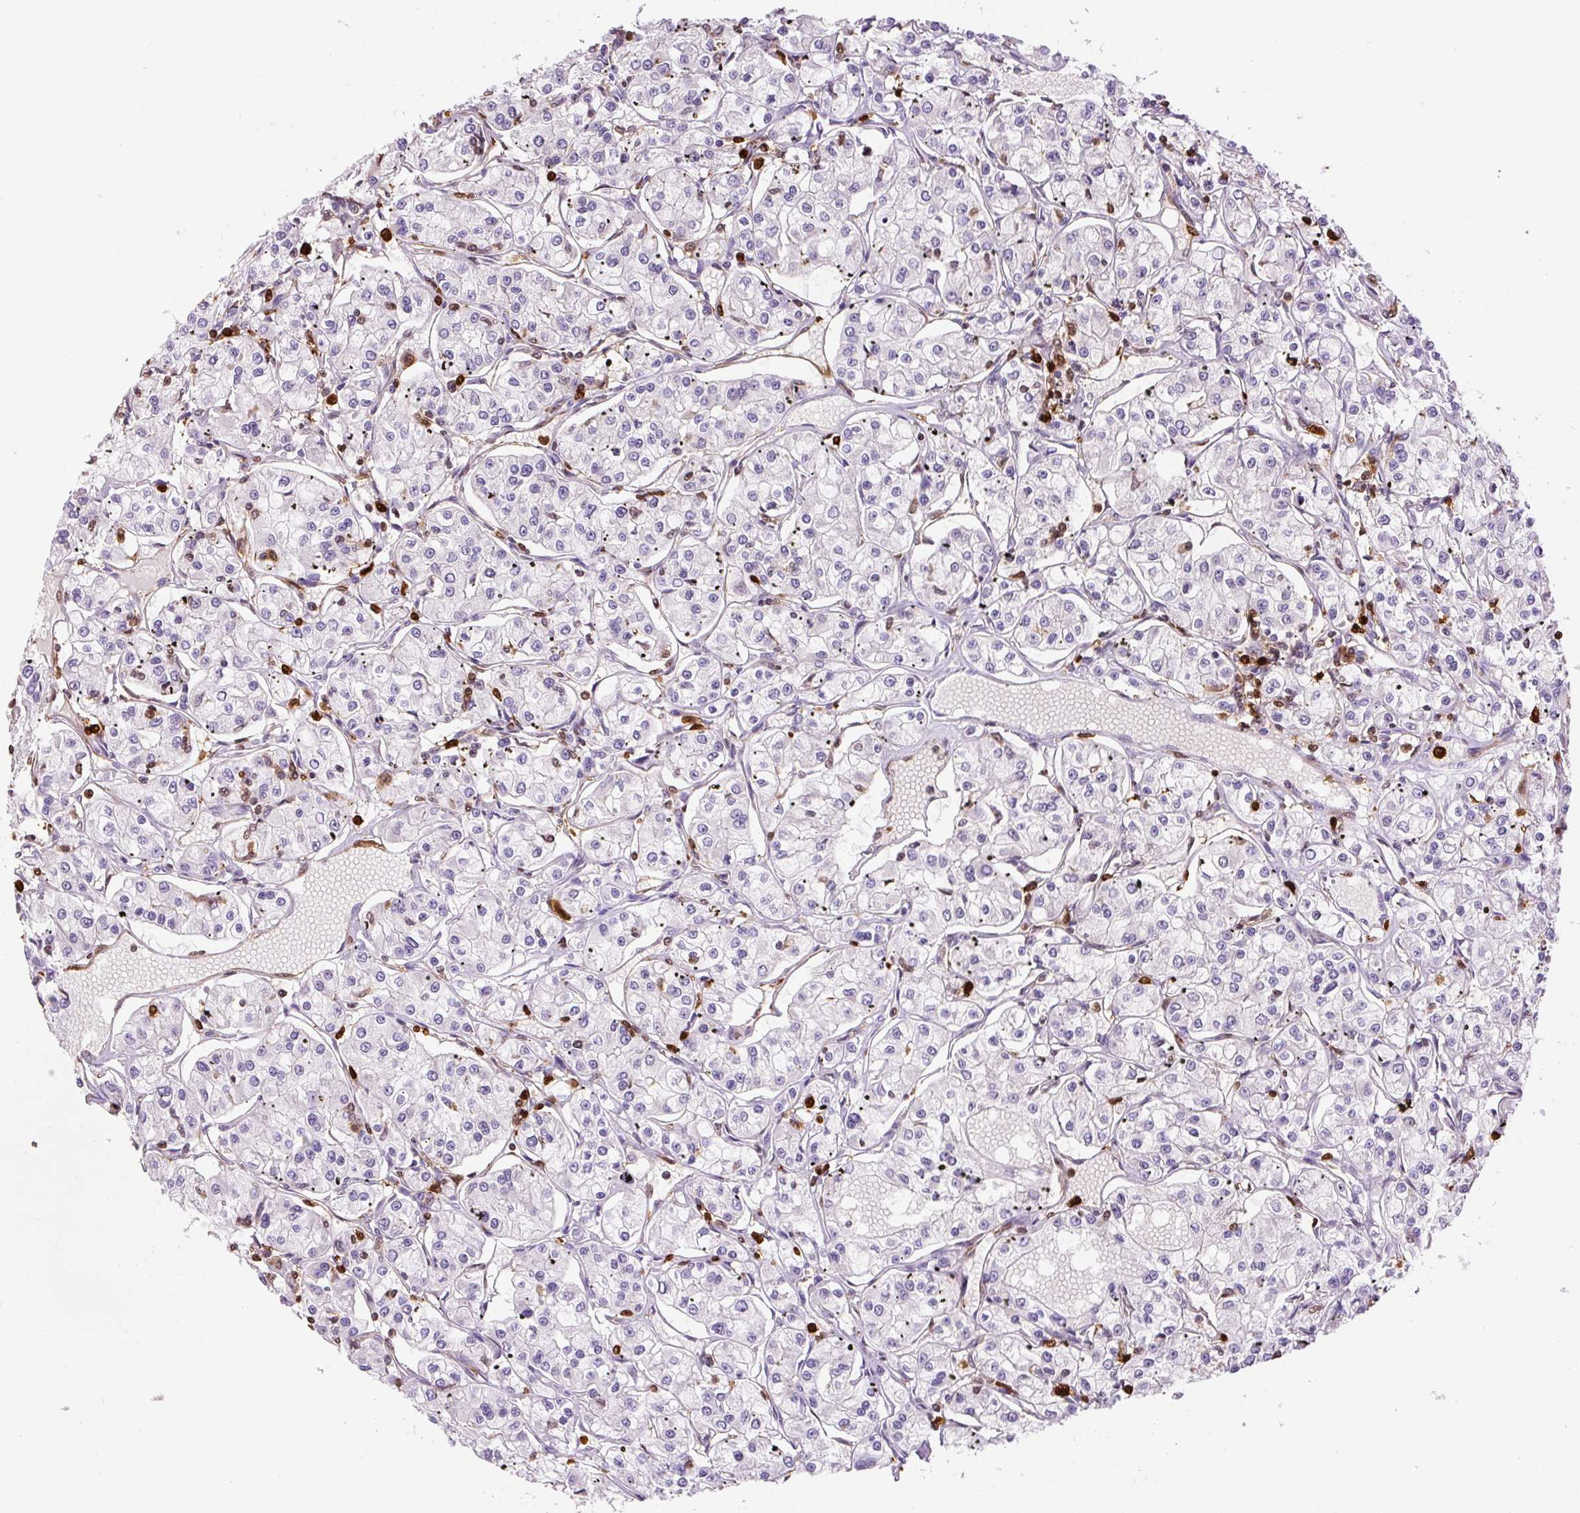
{"staining": {"intensity": "negative", "quantity": "none", "location": "none"}, "tissue": "renal cancer", "cell_type": "Tumor cells", "image_type": "cancer", "snomed": [{"axis": "morphology", "description": "Adenocarcinoma, NOS"}, {"axis": "topography", "description": "Kidney"}], "caption": "This is an immunohistochemistry photomicrograph of renal cancer (adenocarcinoma). There is no expression in tumor cells.", "gene": "S100A4", "patient": {"sex": "female", "age": 59}}